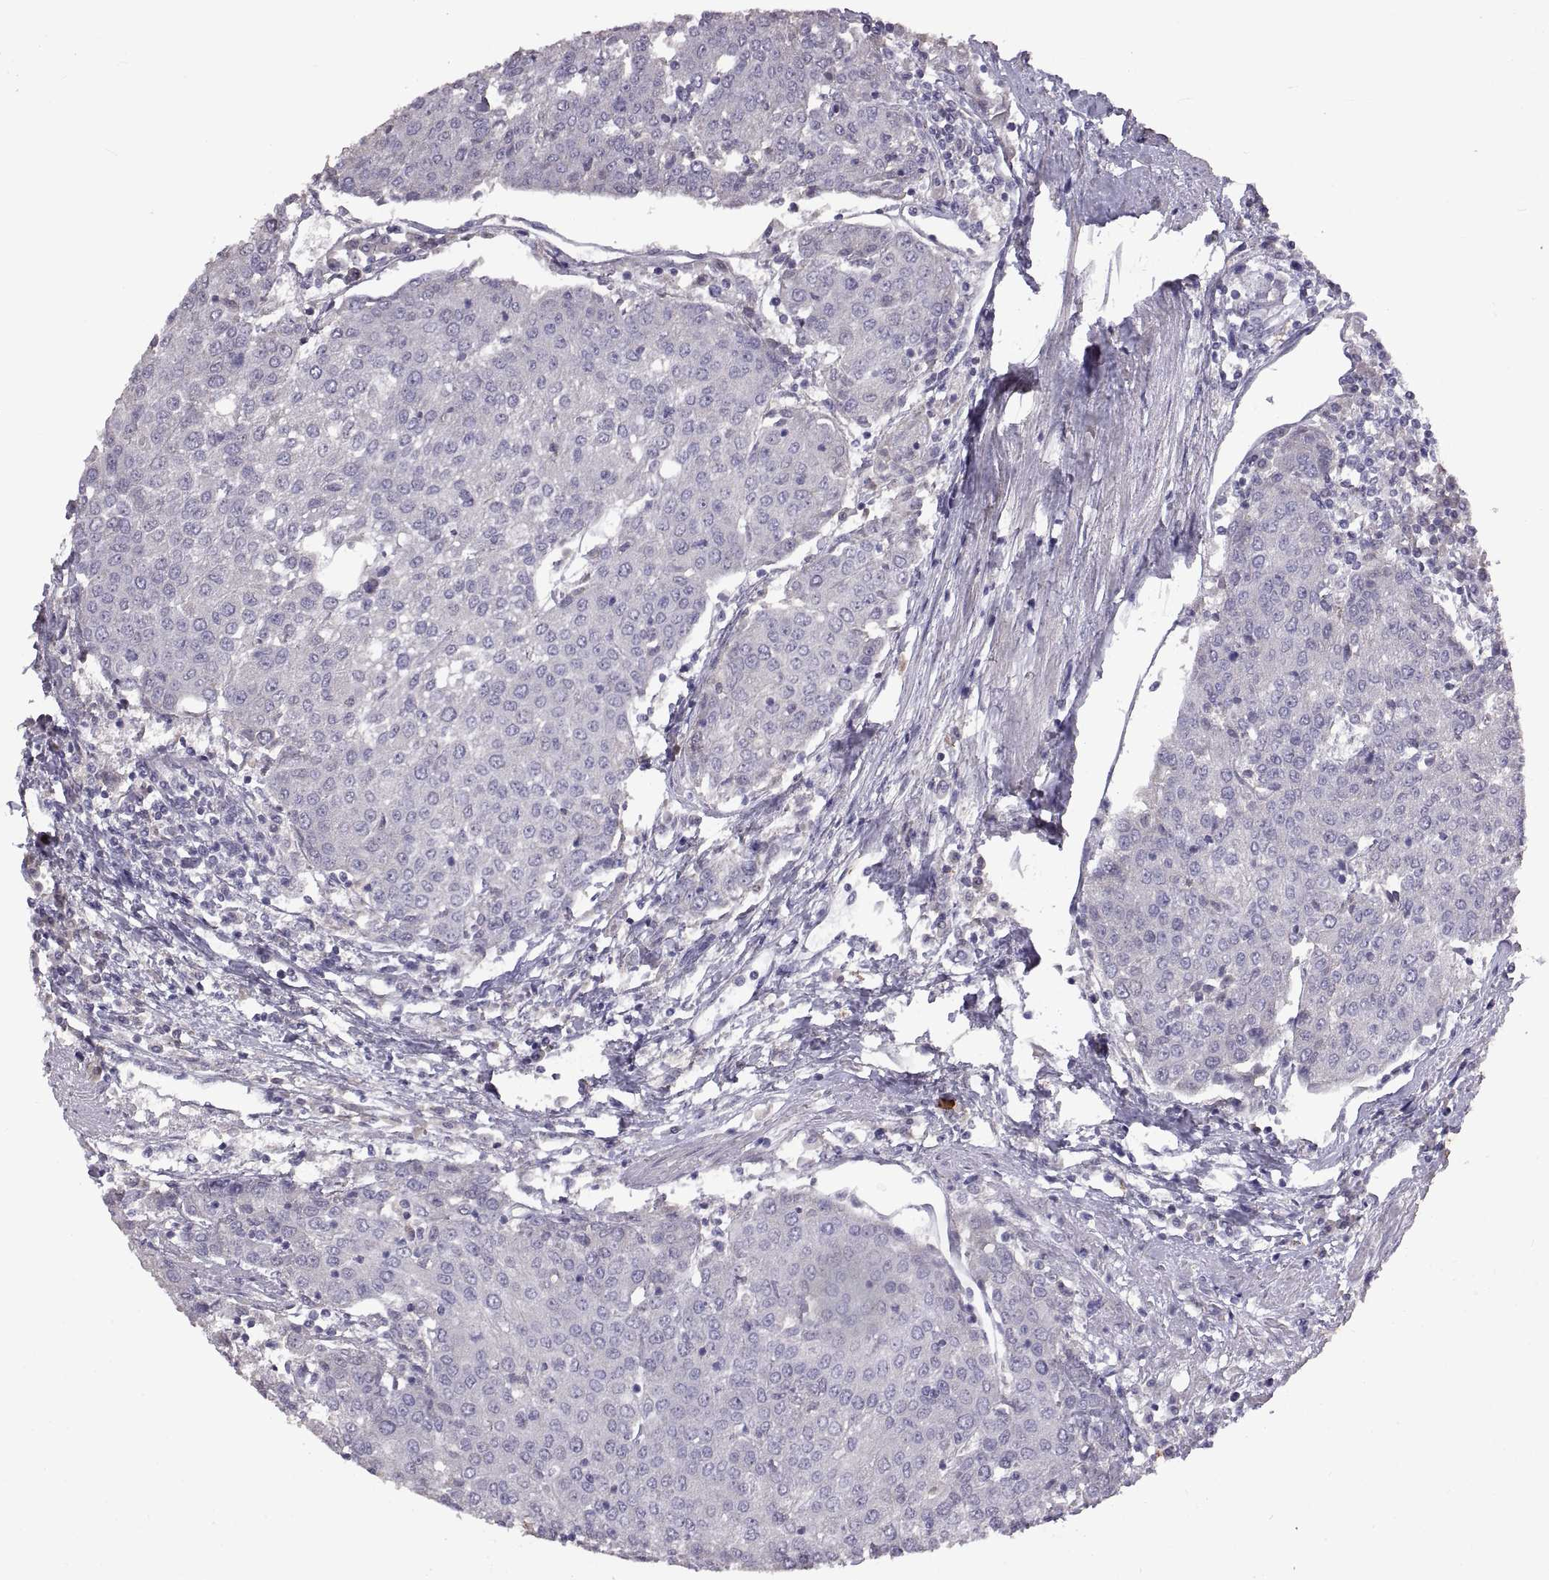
{"staining": {"intensity": "negative", "quantity": "none", "location": "none"}, "tissue": "urothelial cancer", "cell_type": "Tumor cells", "image_type": "cancer", "snomed": [{"axis": "morphology", "description": "Urothelial carcinoma, High grade"}, {"axis": "topography", "description": "Urinary bladder"}], "caption": "Human high-grade urothelial carcinoma stained for a protein using immunohistochemistry demonstrates no staining in tumor cells.", "gene": "DEFB136", "patient": {"sex": "female", "age": 85}}